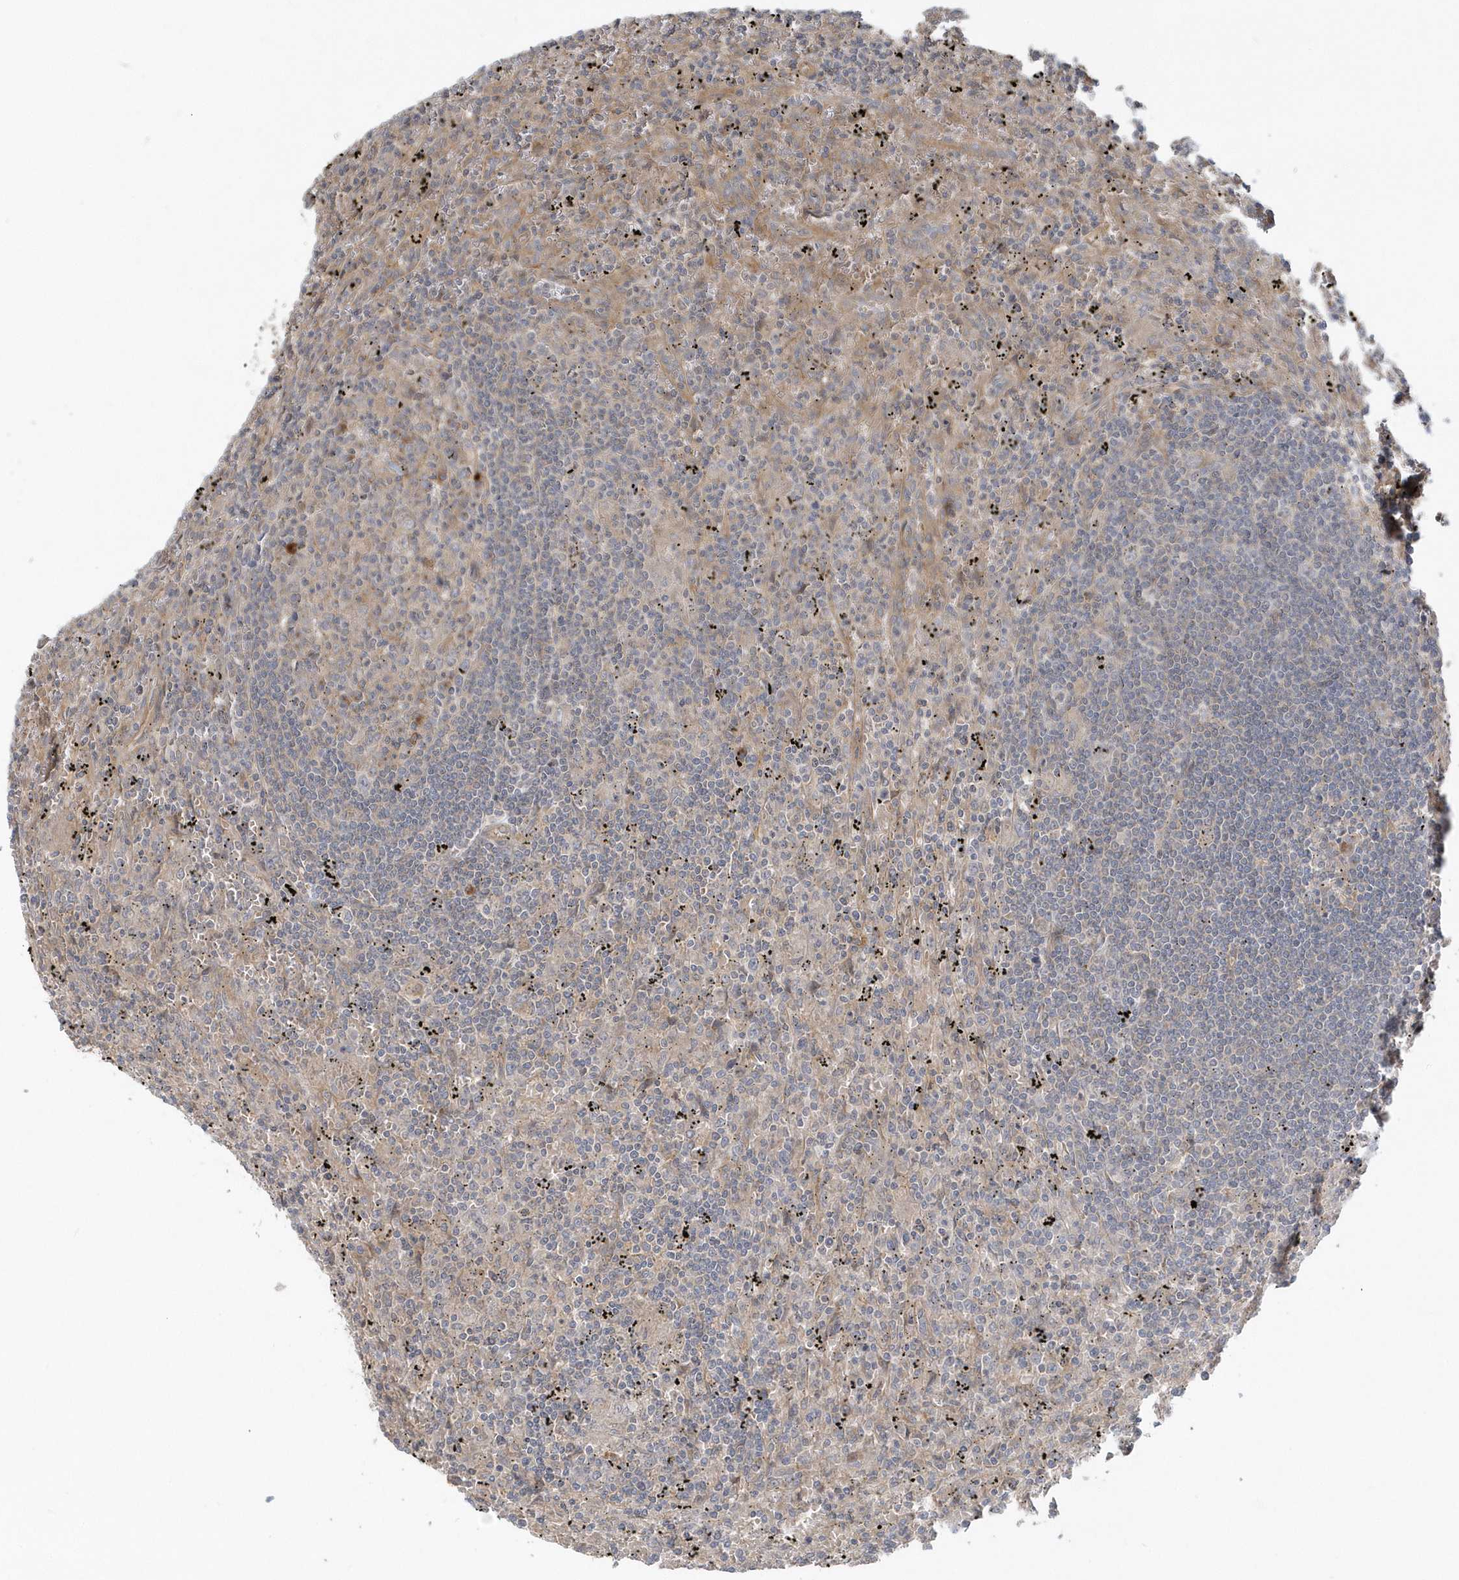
{"staining": {"intensity": "negative", "quantity": "none", "location": "none"}, "tissue": "lymphoma", "cell_type": "Tumor cells", "image_type": "cancer", "snomed": [{"axis": "morphology", "description": "Malignant lymphoma, non-Hodgkin's type, Low grade"}, {"axis": "topography", "description": "Spleen"}], "caption": "High magnification brightfield microscopy of lymphoma stained with DAB (brown) and counterstained with hematoxylin (blue): tumor cells show no significant expression.", "gene": "ACTR1A", "patient": {"sex": "male", "age": 76}}